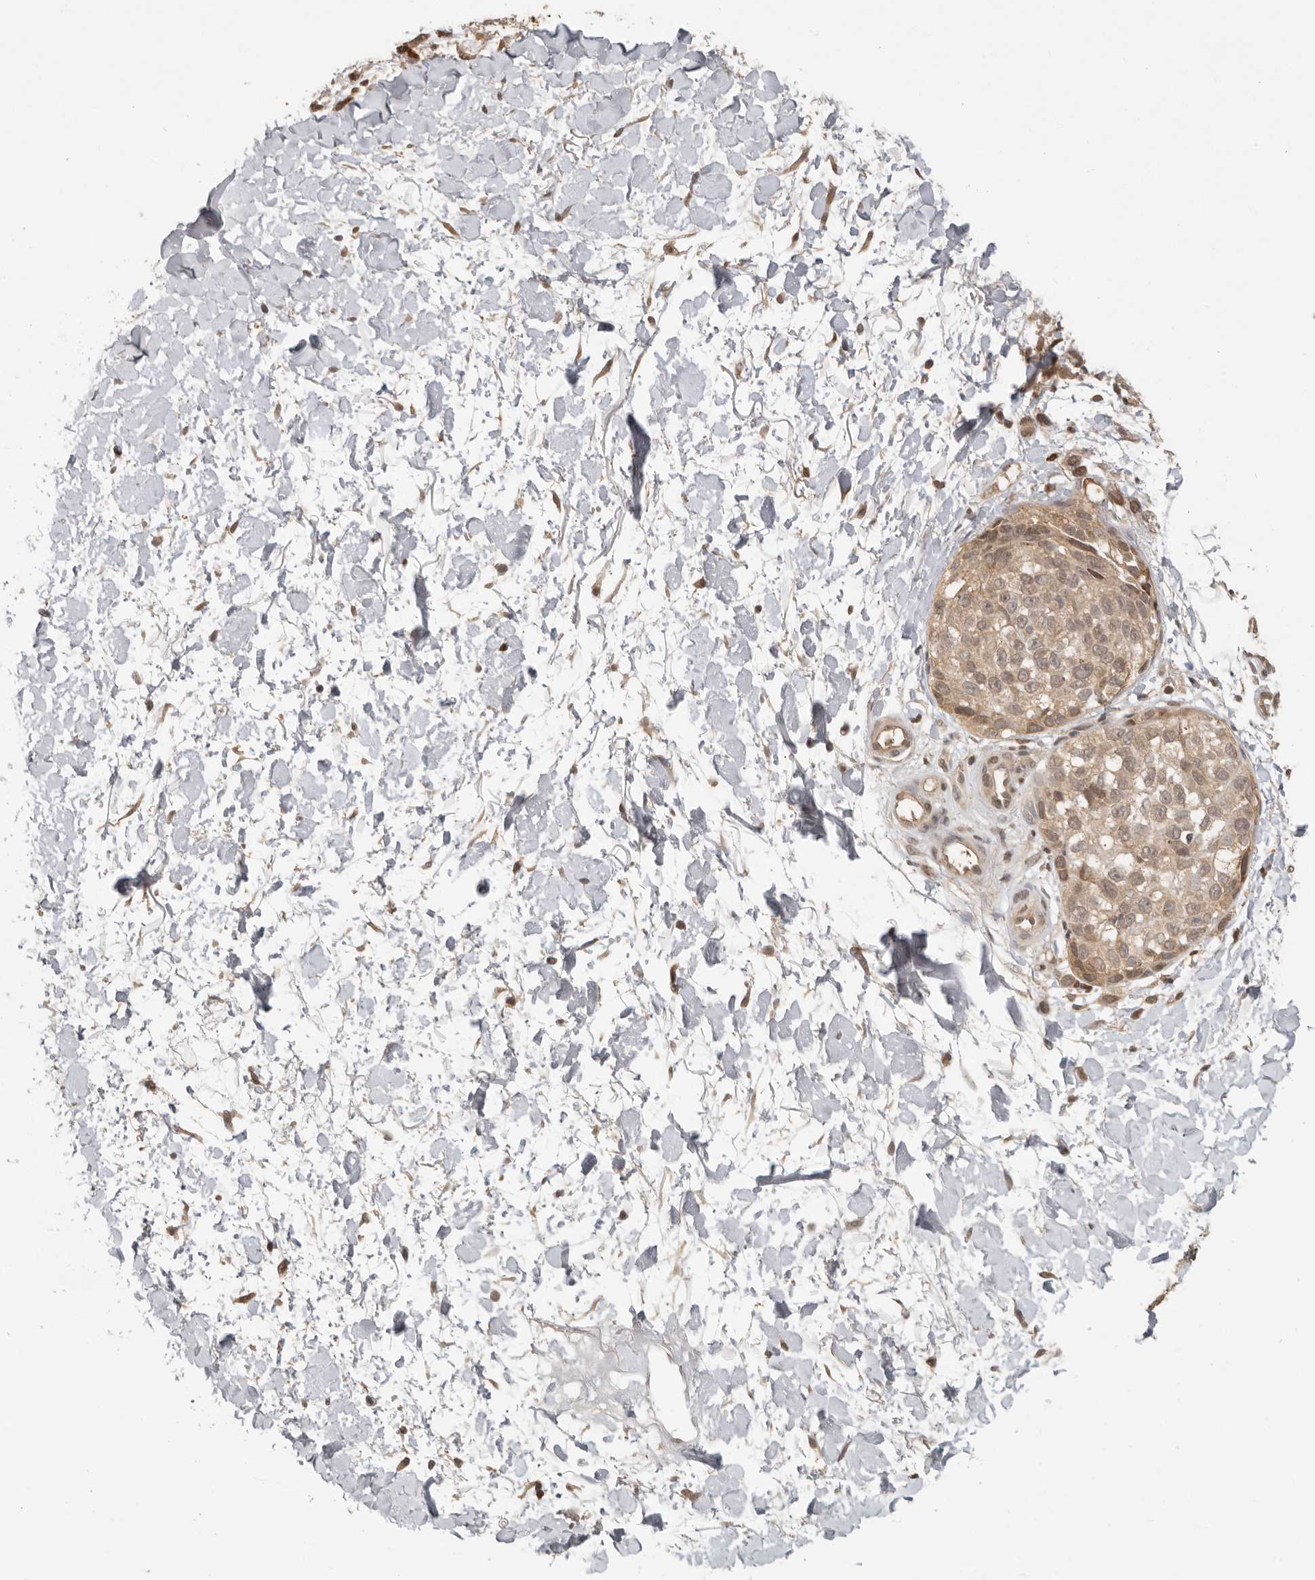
{"staining": {"intensity": "weak", "quantity": ">75%", "location": "cytoplasmic/membranous,nuclear"}, "tissue": "melanoma", "cell_type": "Tumor cells", "image_type": "cancer", "snomed": [{"axis": "morphology", "description": "Malignant melanoma, Metastatic site"}, {"axis": "topography", "description": "Skin"}], "caption": "Melanoma tissue shows weak cytoplasmic/membranous and nuclear positivity in about >75% of tumor cells, visualized by immunohistochemistry. The protein is stained brown, and the nuclei are stained in blue (DAB (3,3'-diaminobenzidine) IHC with brightfield microscopy, high magnification).", "gene": "PSMA5", "patient": {"sex": "female", "age": 72}}